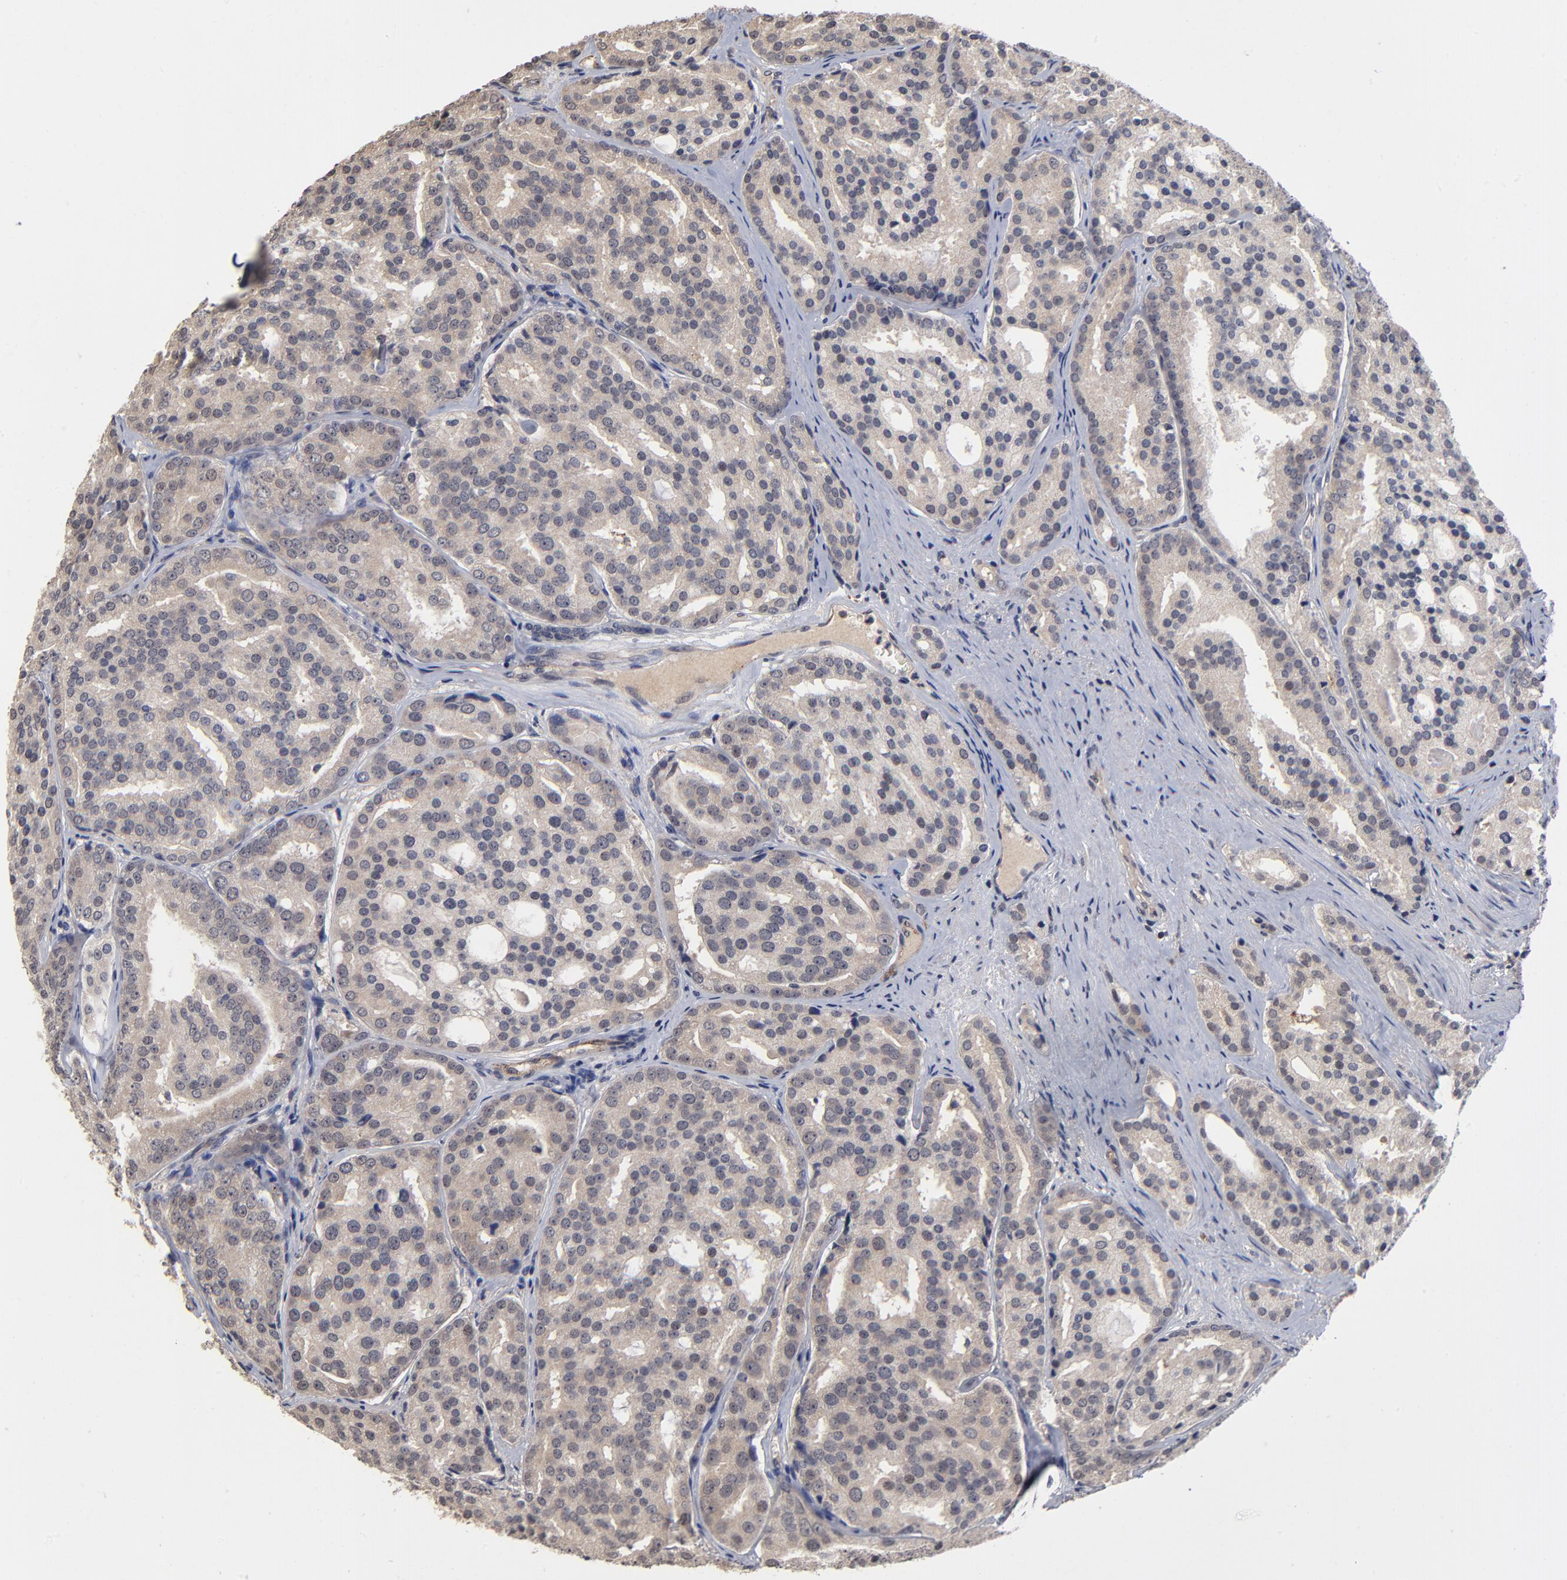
{"staining": {"intensity": "weak", "quantity": ">75%", "location": "cytoplasmic/membranous"}, "tissue": "prostate cancer", "cell_type": "Tumor cells", "image_type": "cancer", "snomed": [{"axis": "morphology", "description": "Adenocarcinoma, High grade"}, {"axis": "topography", "description": "Prostate"}], "caption": "Immunohistochemistry staining of prostate adenocarcinoma (high-grade), which displays low levels of weak cytoplasmic/membranous expression in approximately >75% of tumor cells indicating weak cytoplasmic/membranous protein positivity. The staining was performed using DAB (3,3'-diaminobenzidine) (brown) for protein detection and nuclei were counterstained in hematoxylin (blue).", "gene": "ASB8", "patient": {"sex": "male", "age": 64}}